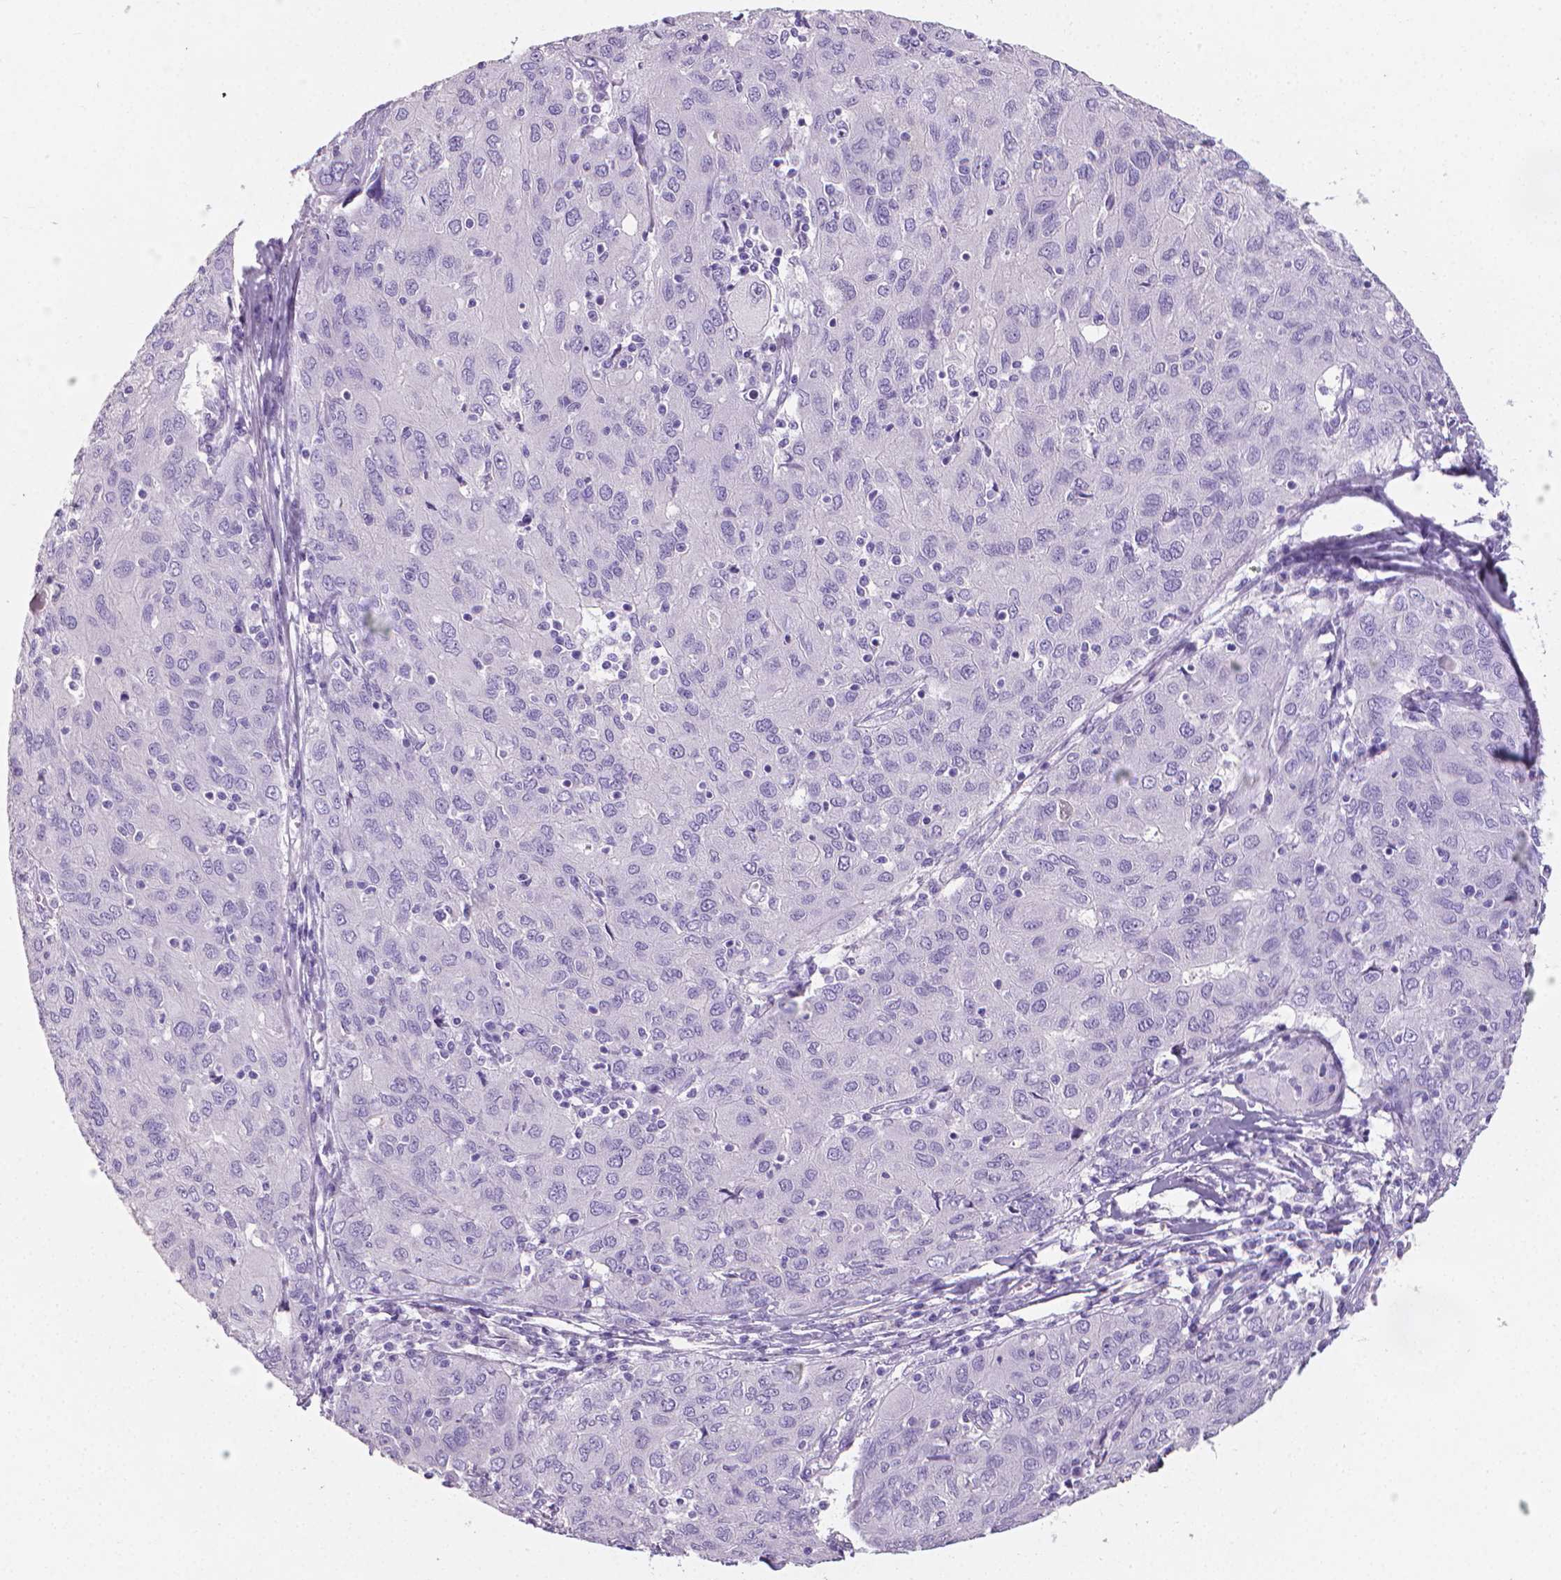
{"staining": {"intensity": "negative", "quantity": "none", "location": "none"}, "tissue": "ovarian cancer", "cell_type": "Tumor cells", "image_type": "cancer", "snomed": [{"axis": "morphology", "description": "Carcinoma, endometroid"}, {"axis": "topography", "description": "Ovary"}], "caption": "Ovarian cancer was stained to show a protein in brown. There is no significant positivity in tumor cells. (Brightfield microscopy of DAB (3,3'-diaminobenzidine) IHC at high magnification).", "gene": "XPNPEP2", "patient": {"sex": "female", "age": 50}}